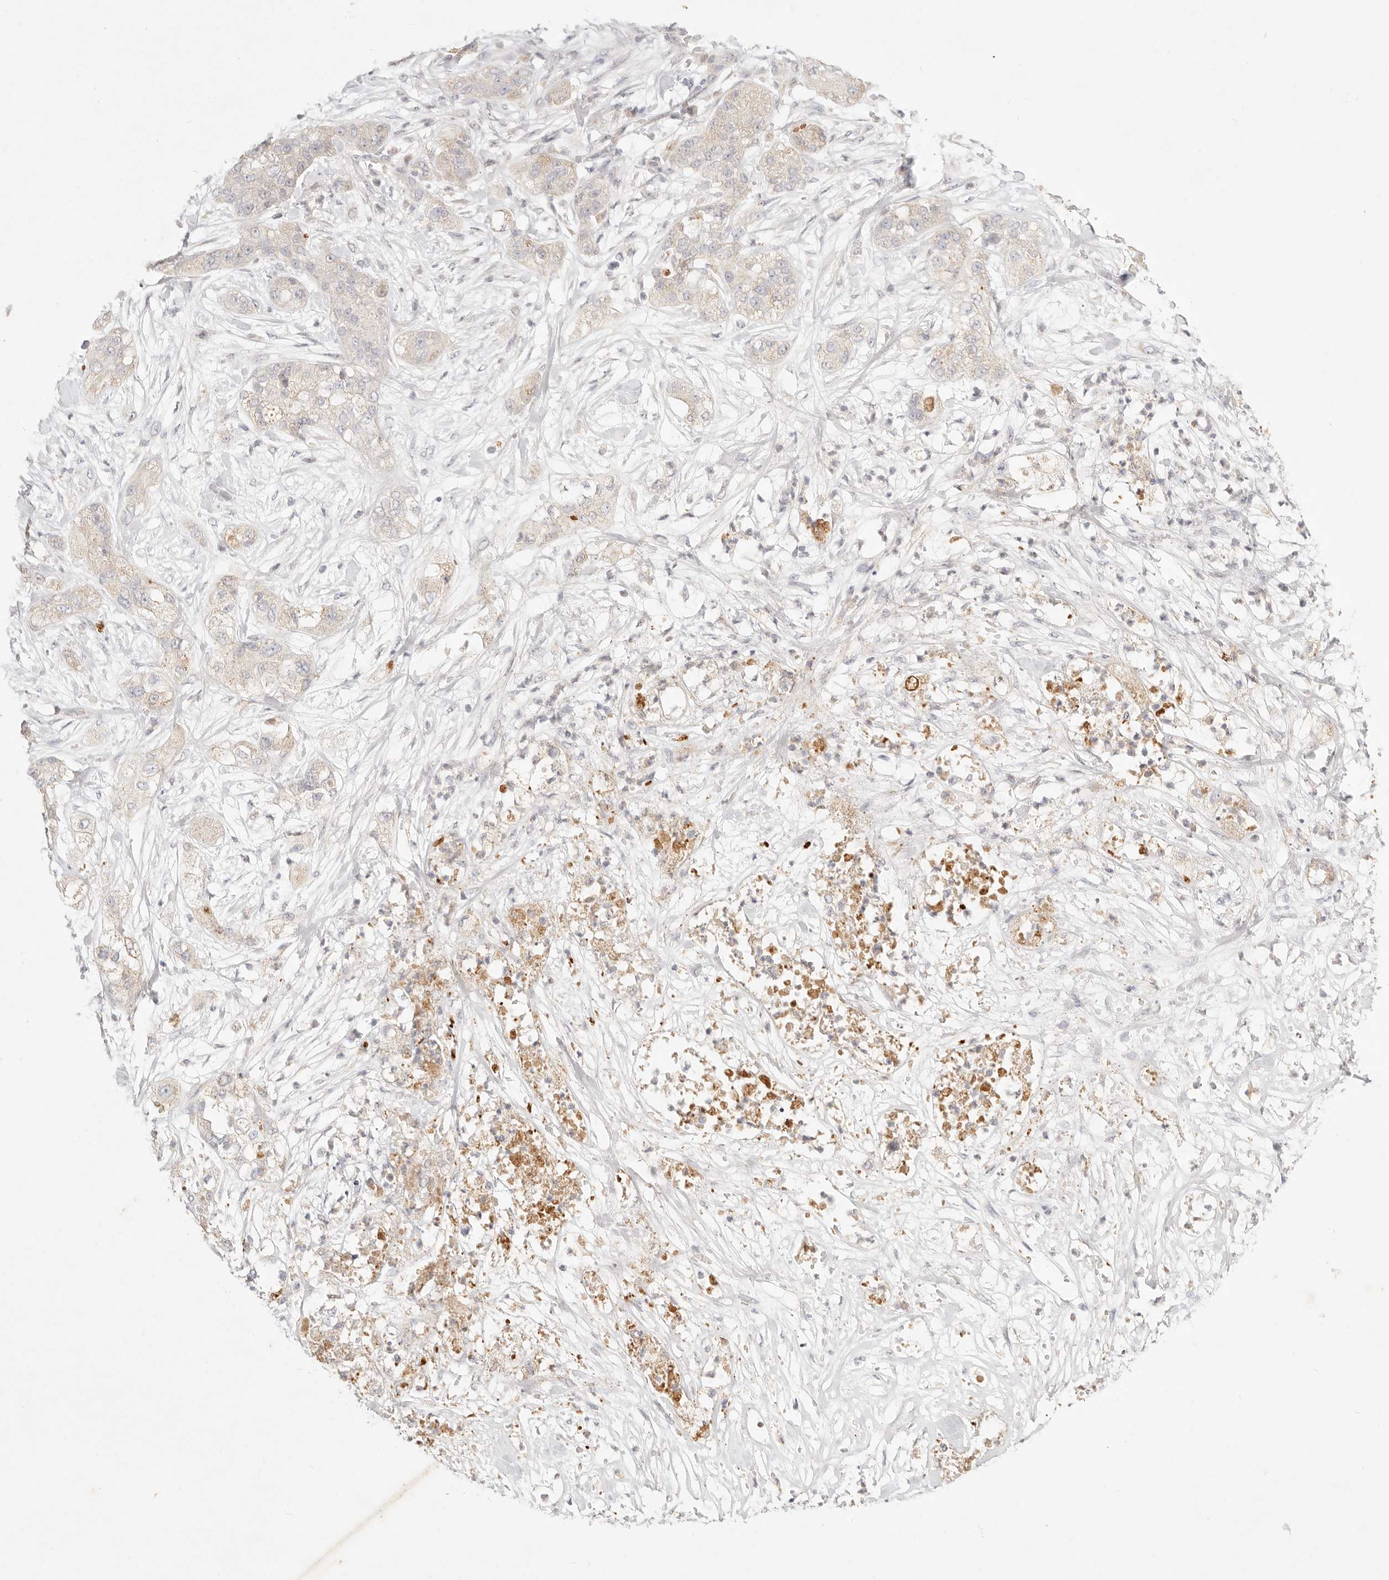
{"staining": {"intensity": "negative", "quantity": "none", "location": "none"}, "tissue": "pancreatic cancer", "cell_type": "Tumor cells", "image_type": "cancer", "snomed": [{"axis": "morphology", "description": "Adenocarcinoma, NOS"}, {"axis": "topography", "description": "Pancreas"}], "caption": "The micrograph reveals no significant expression in tumor cells of pancreatic adenocarcinoma.", "gene": "ACOX1", "patient": {"sex": "female", "age": 78}}